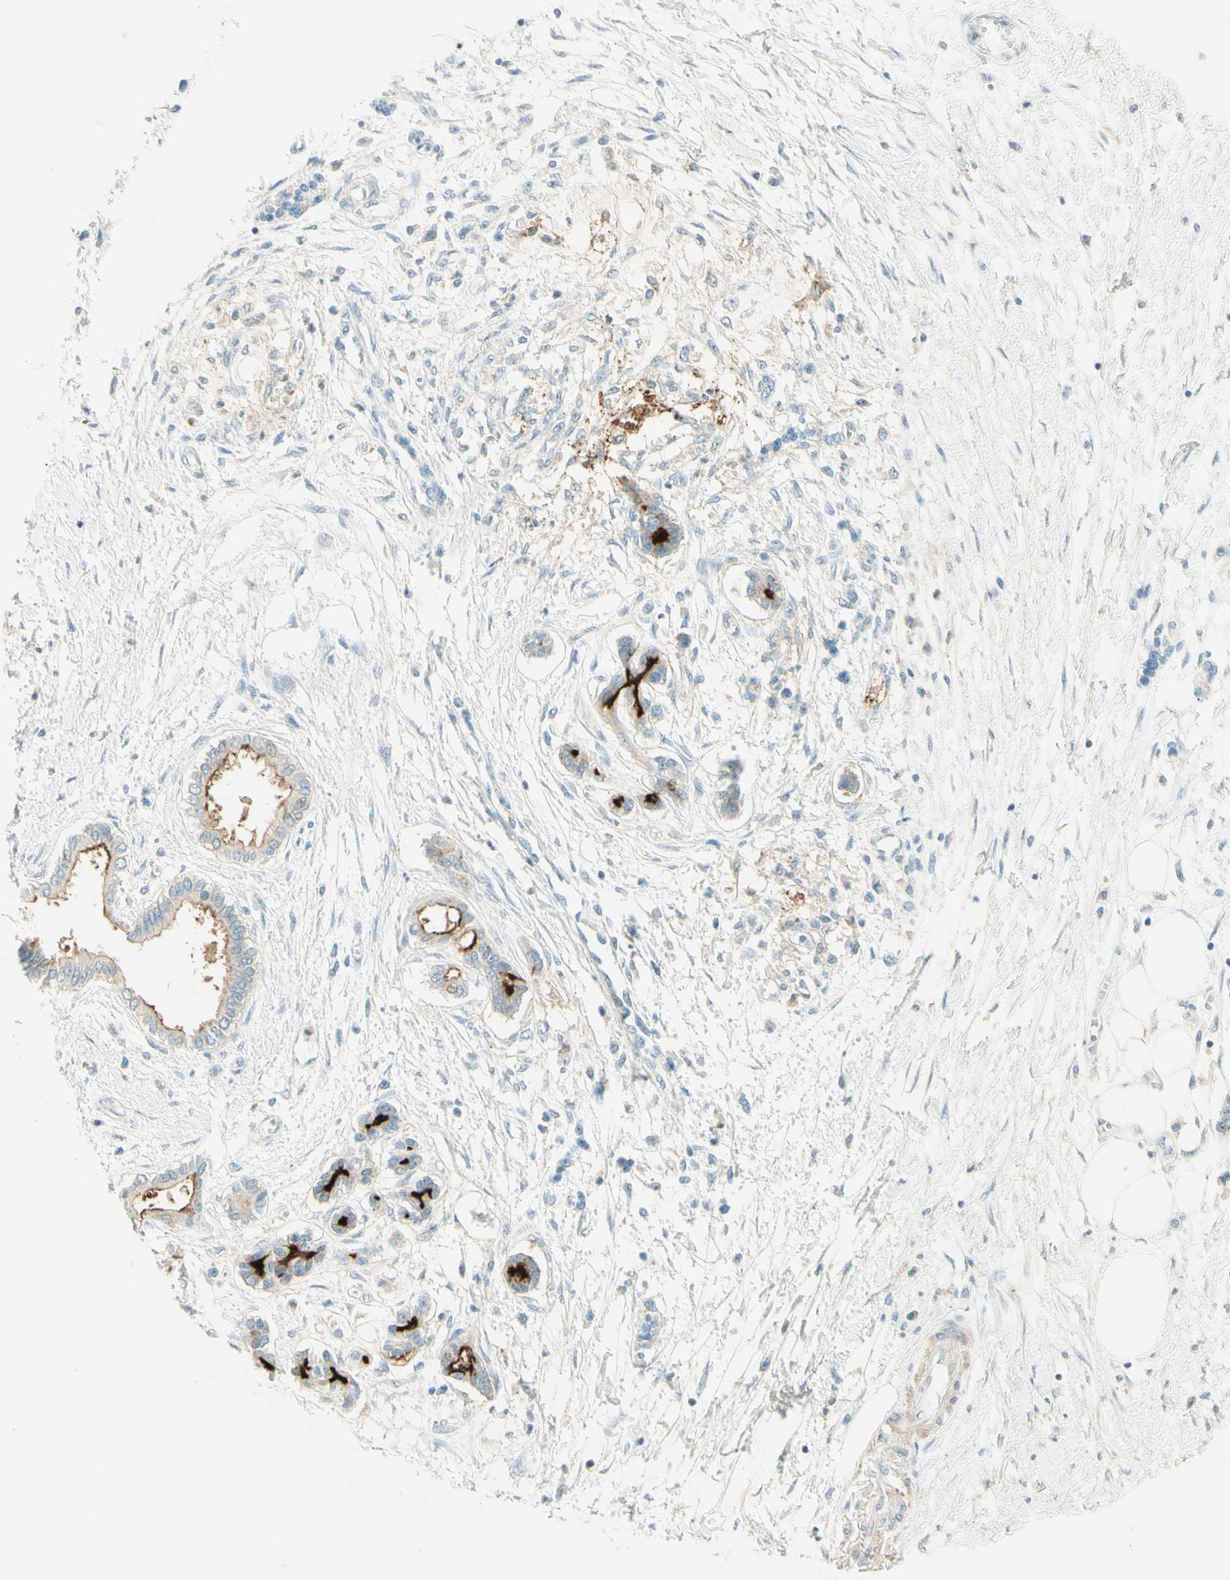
{"staining": {"intensity": "strong", "quantity": ">75%", "location": "cytoplasmic/membranous"}, "tissue": "pancreatic cancer", "cell_type": "Tumor cells", "image_type": "cancer", "snomed": [{"axis": "morphology", "description": "Adenocarcinoma, NOS"}, {"axis": "topography", "description": "Pancreas"}], "caption": "There is high levels of strong cytoplasmic/membranous staining in tumor cells of pancreatic cancer (adenocarcinoma), as demonstrated by immunohistochemical staining (brown color).", "gene": "PROM1", "patient": {"sex": "male", "age": 56}}